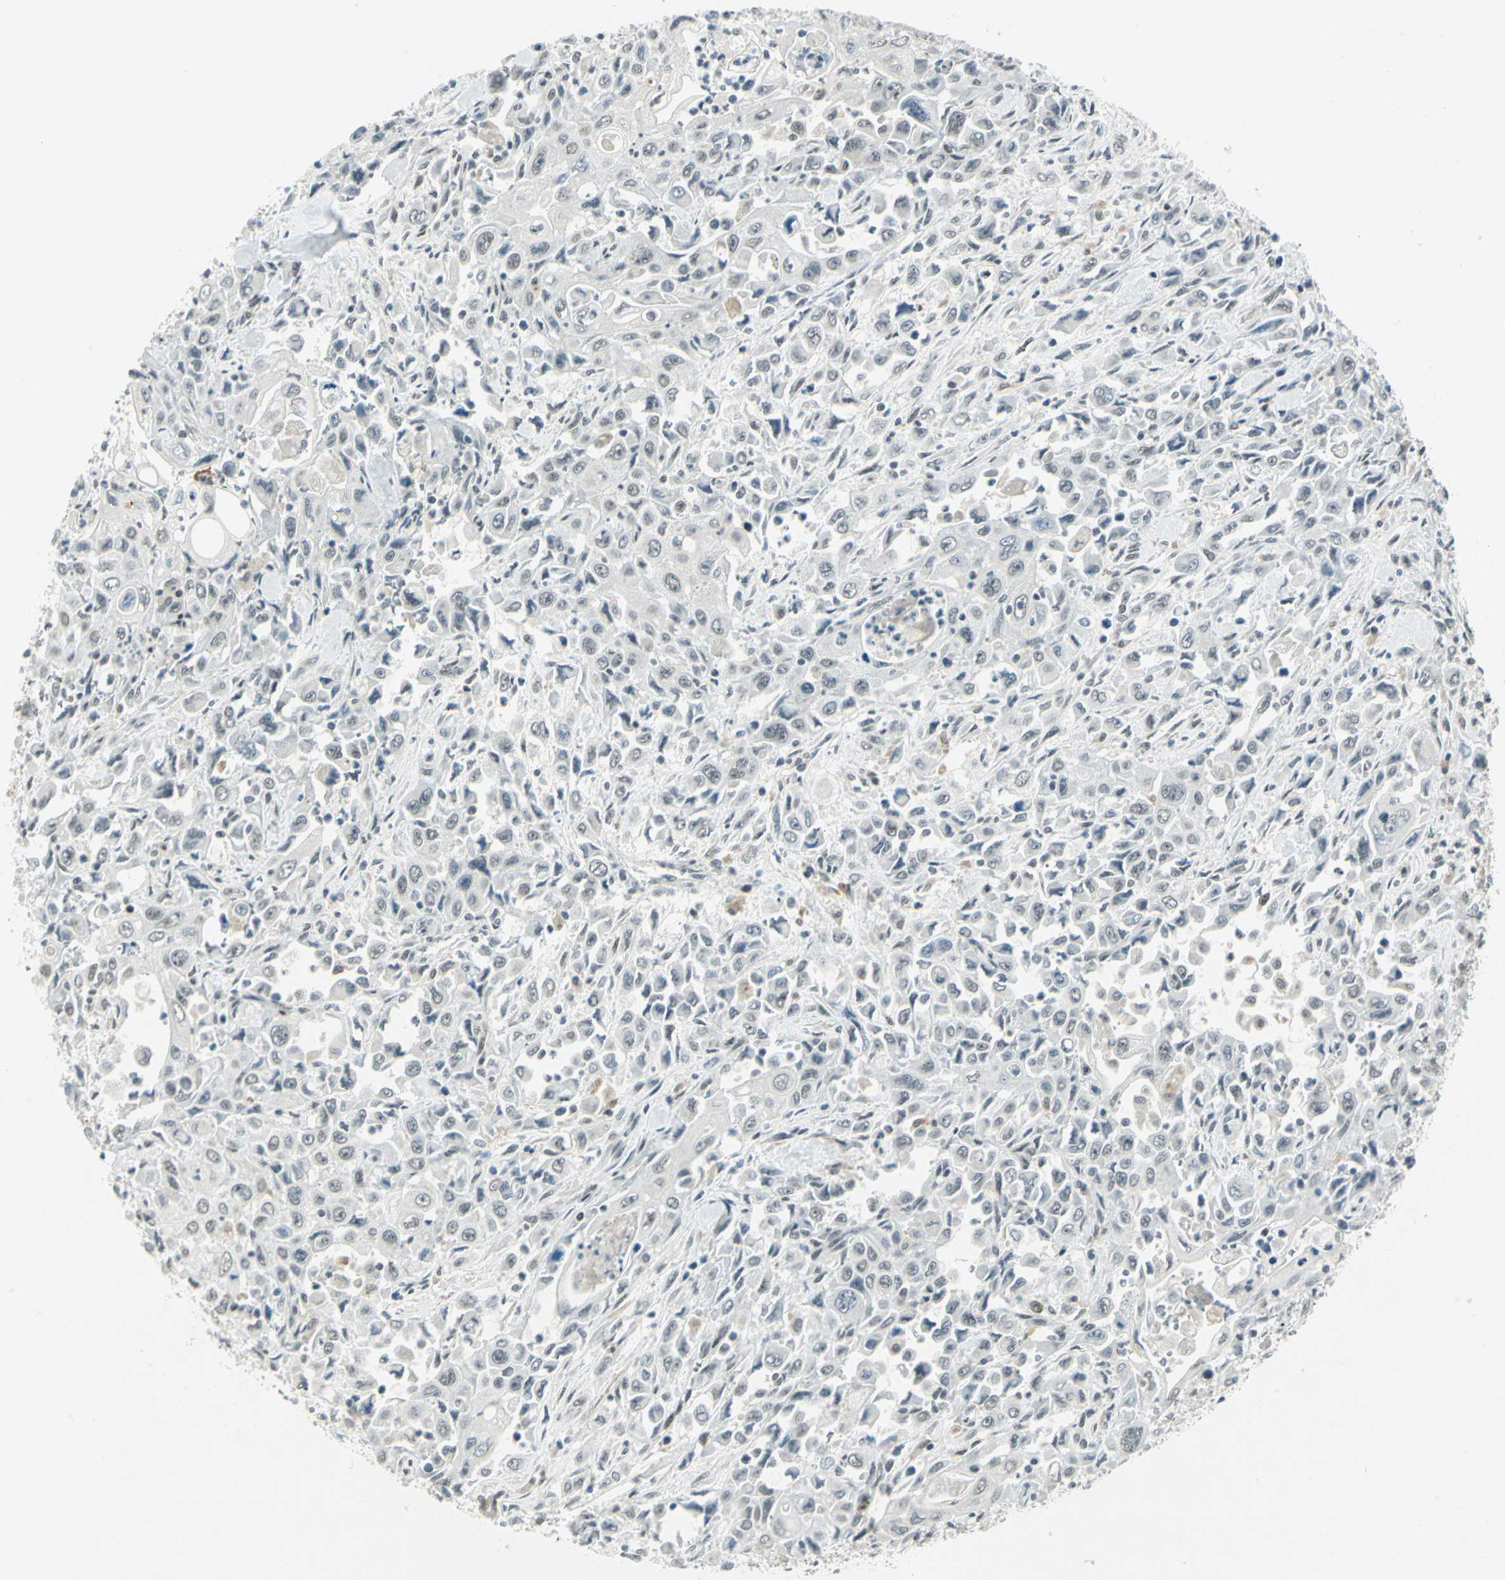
{"staining": {"intensity": "negative", "quantity": "none", "location": "none"}, "tissue": "pancreatic cancer", "cell_type": "Tumor cells", "image_type": "cancer", "snomed": [{"axis": "morphology", "description": "Adenocarcinoma, NOS"}, {"axis": "topography", "description": "Pancreas"}], "caption": "IHC micrograph of pancreatic cancer (adenocarcinoma) stained for a protein (brown), which reveals no positivity in tumor cells.", "gene": "MTMR10", "patient": {"sex": "male", "age": 70}}